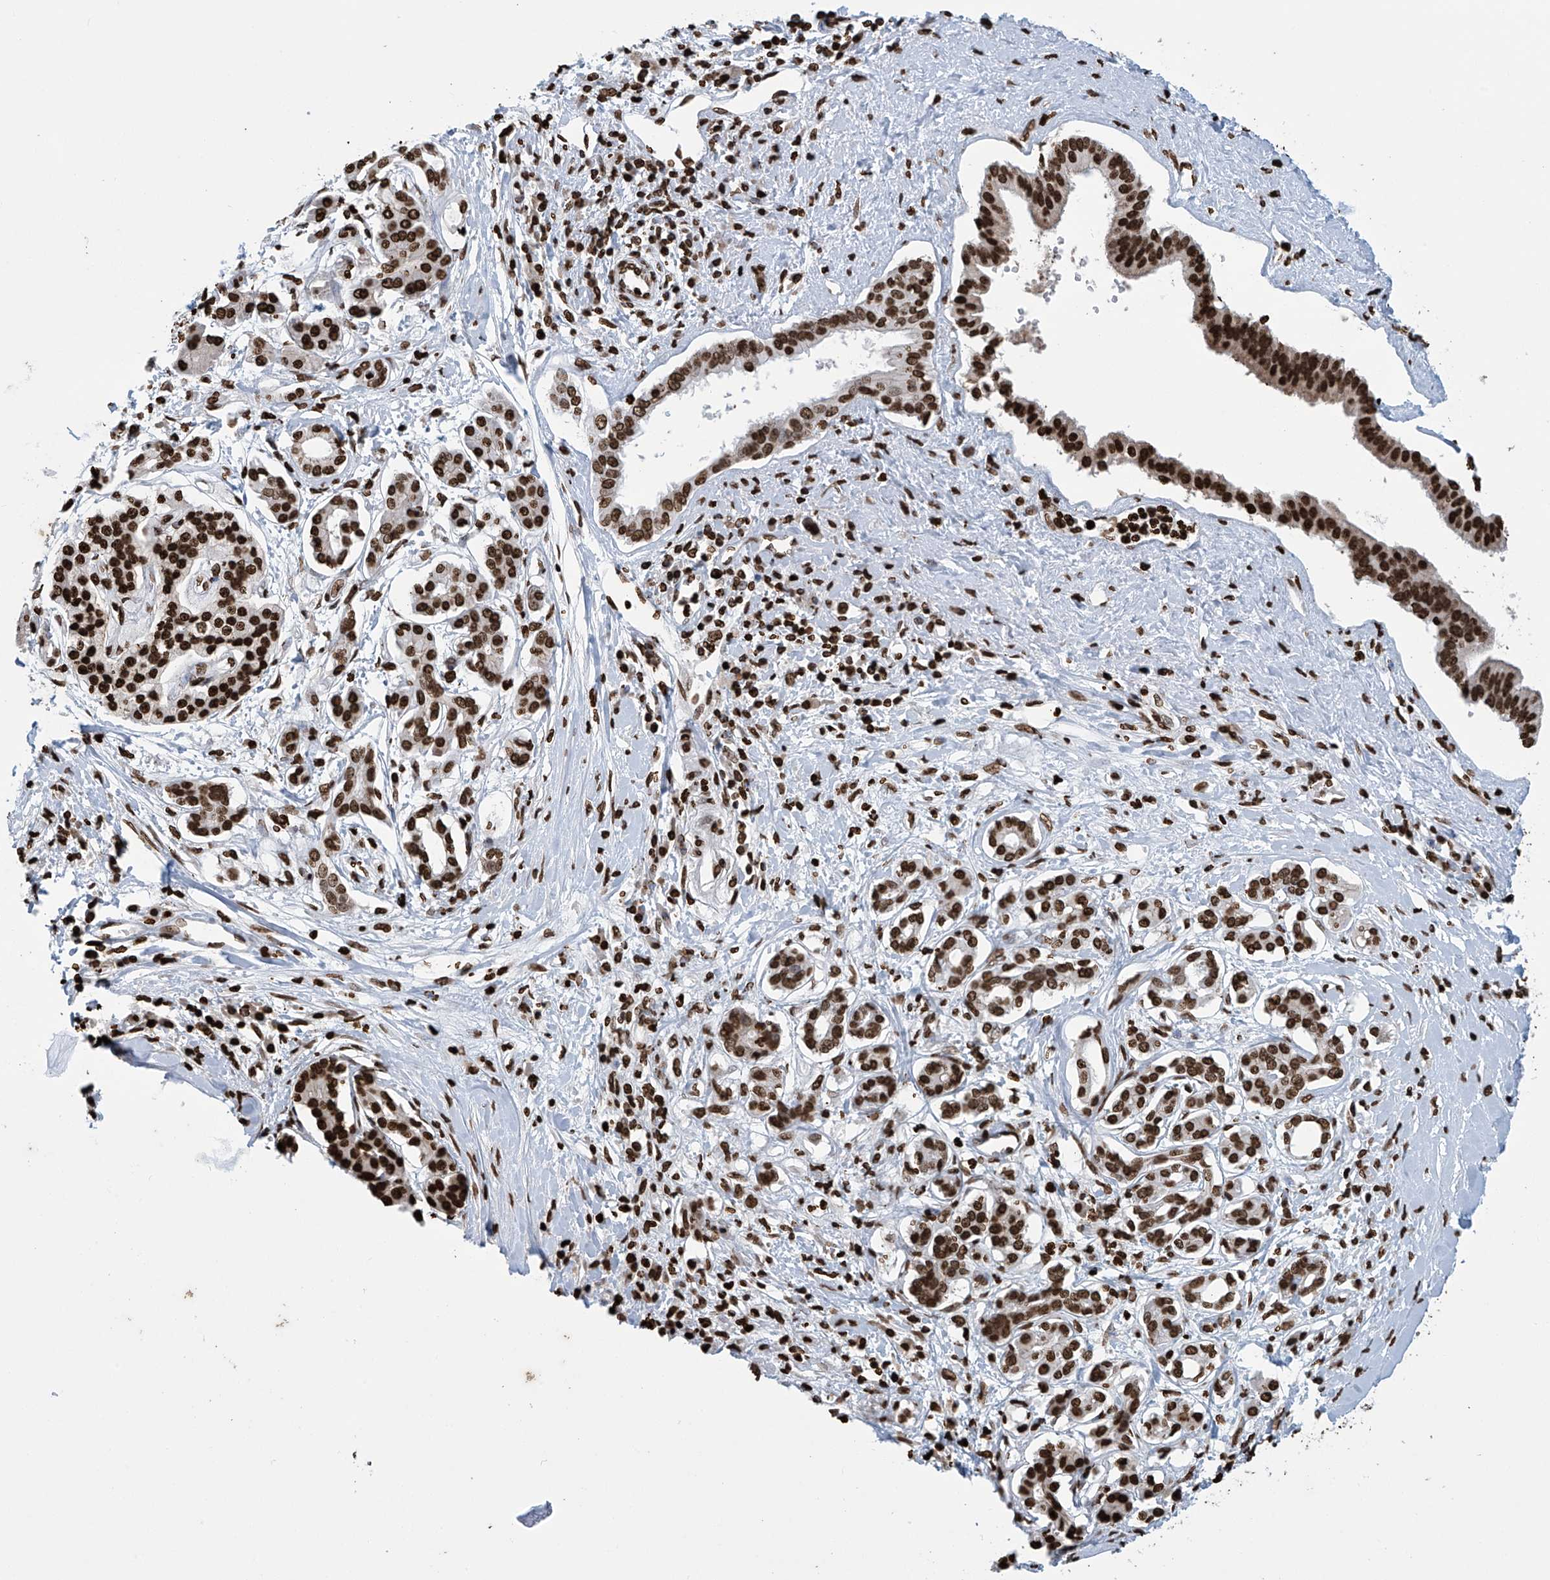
{"staining": {"intensity": "strong", "quantity": ">75%", "location": "nuclear"}, "tissue": "pancreatic cancer", "cell_type": "Tumor cells", "image_type": "cancer", "snomed": [{"axis": "morphology", "description": "Inflammation, NOS"}, {"axis": "morphology", "description": "Adenocarcinoma, NOS"}, {"axis": "topography", "description": "Pancreas"}], "caption": "This photomicrograph reveals immunohistochemistry (IHC) staining of pancreatic cancer, with high strong nuclear expression in approximately >75% of tumor cells.", "gene": "DPPA2", "patient": {"sex": "female", "age": 56}}